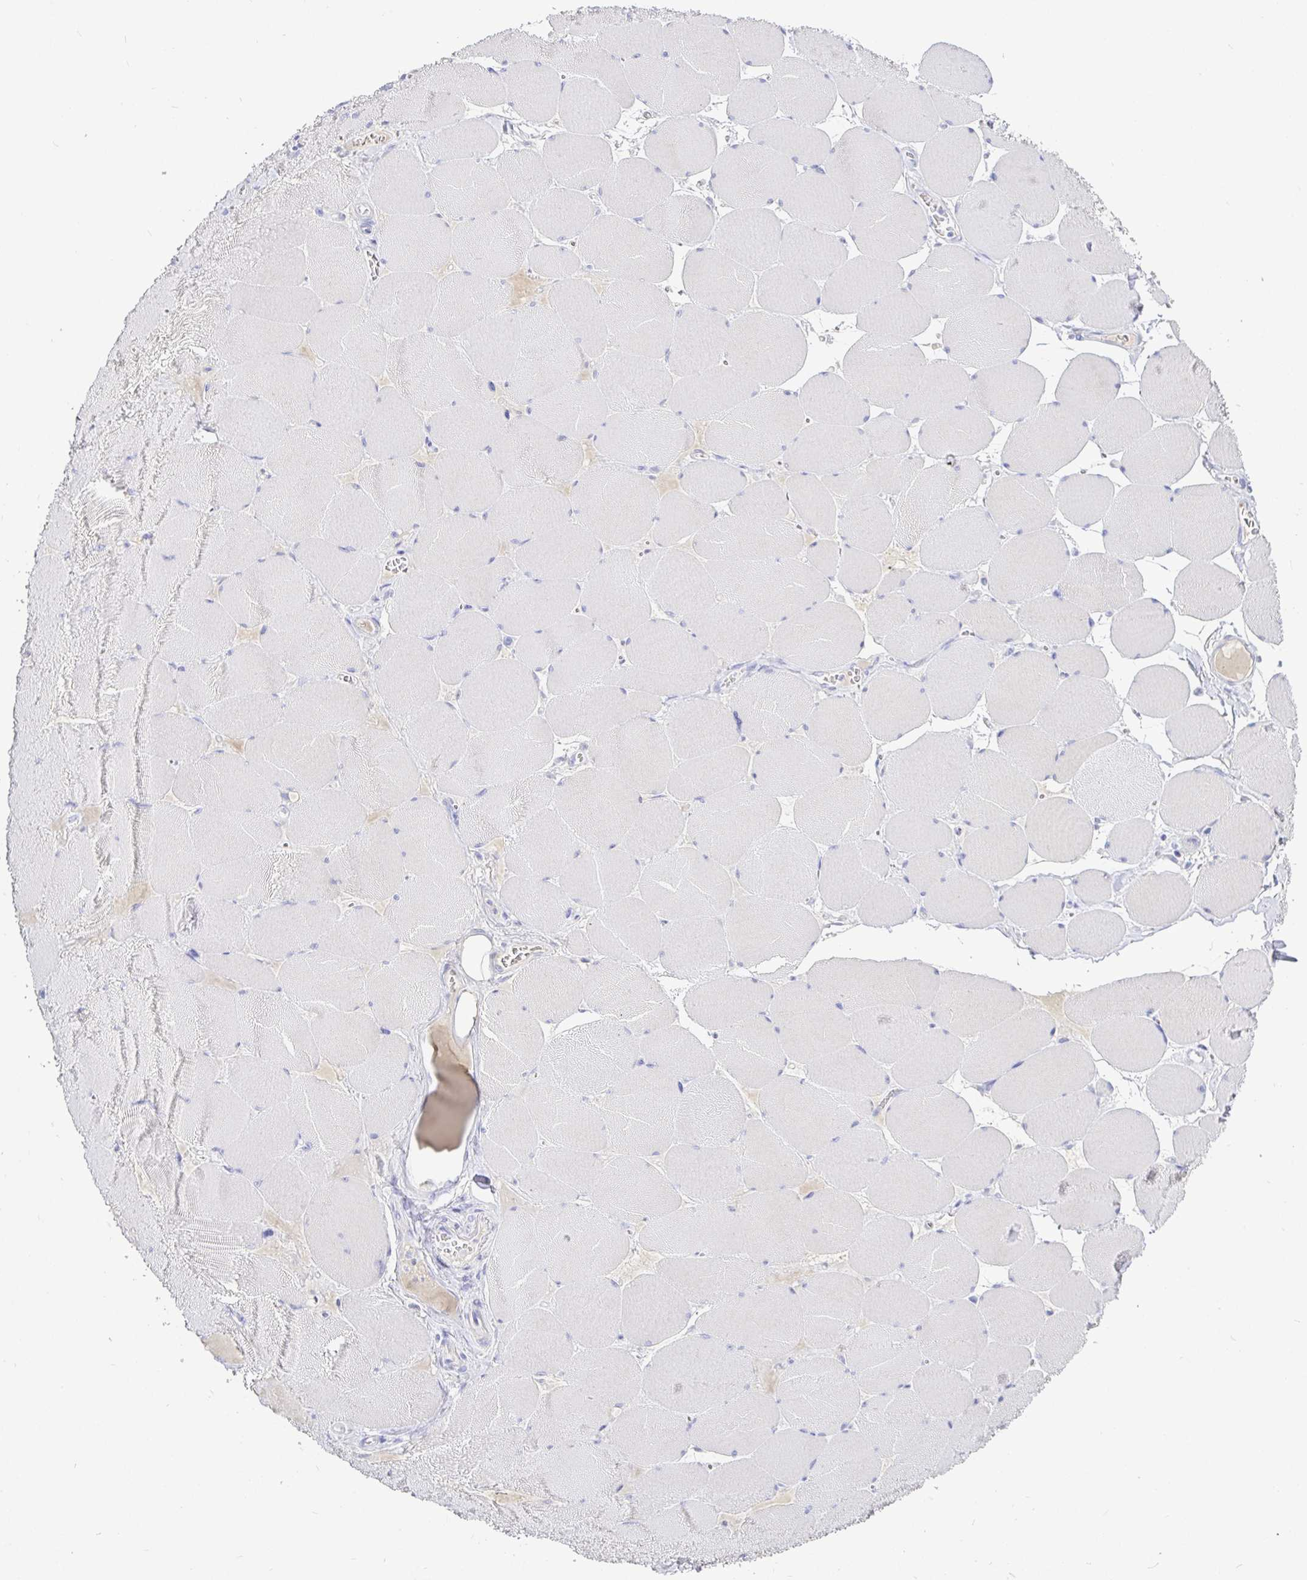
{"staining": {"intensity": "negative", "quantity": "none", "location": "none"}, "tissue": "skeletal muscle", "cell_type": "Myocytes", "image_type": "normal", "snomed": [{"axis": "morphology", "description": "Normal tissue, NOS"}, {"axis": "topography", "description": "Skeletal muscle"}], "caption": "Myocytes show no significant positivity in normal skeletal muscle.", "gene": "TPTE", "patient": {"sex": "female", "age": 75}}